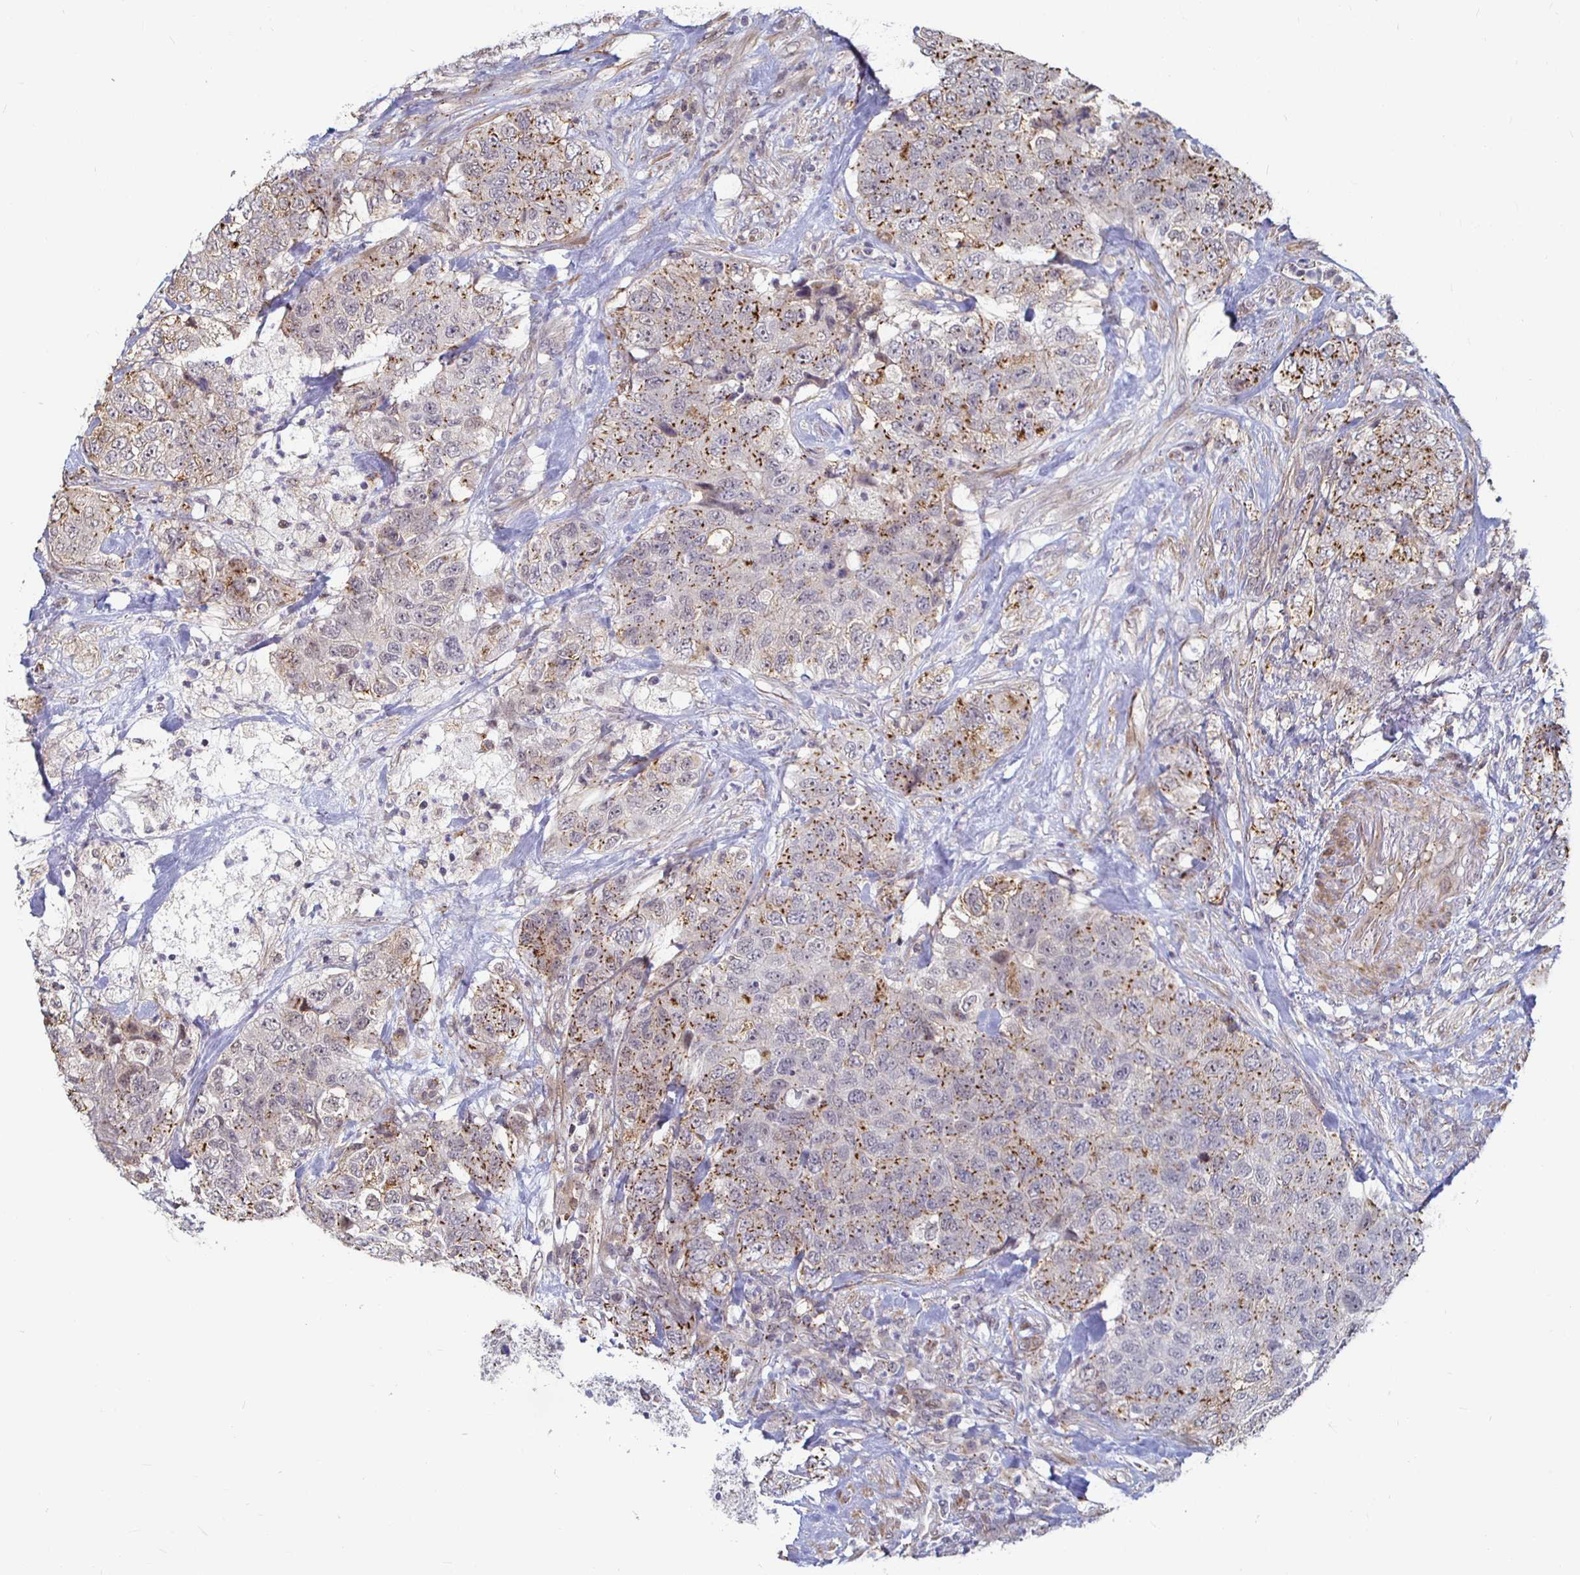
{"staining": {"intensity": "moderate", "quantity": "25%-75%", "location": "cytoplasmic/membranous"}, "tissue": "urothelial cancer", "cell_type": "Tumor cells", "image_type": "cancer", "snomed": [{"axis": "morphology", "description": "Urothelial carcinoma, High grade"}, {"axis": "topography", "description": "Urinary bladder"}], "caption": "Tumor cells exhibit moderate cytoplasmic/membranous expression in about 25%-75% of cells in high-grade urothelial carcinoma.", "gene": "CAPN11", "patient": {"sex": "female", "age": 78}}